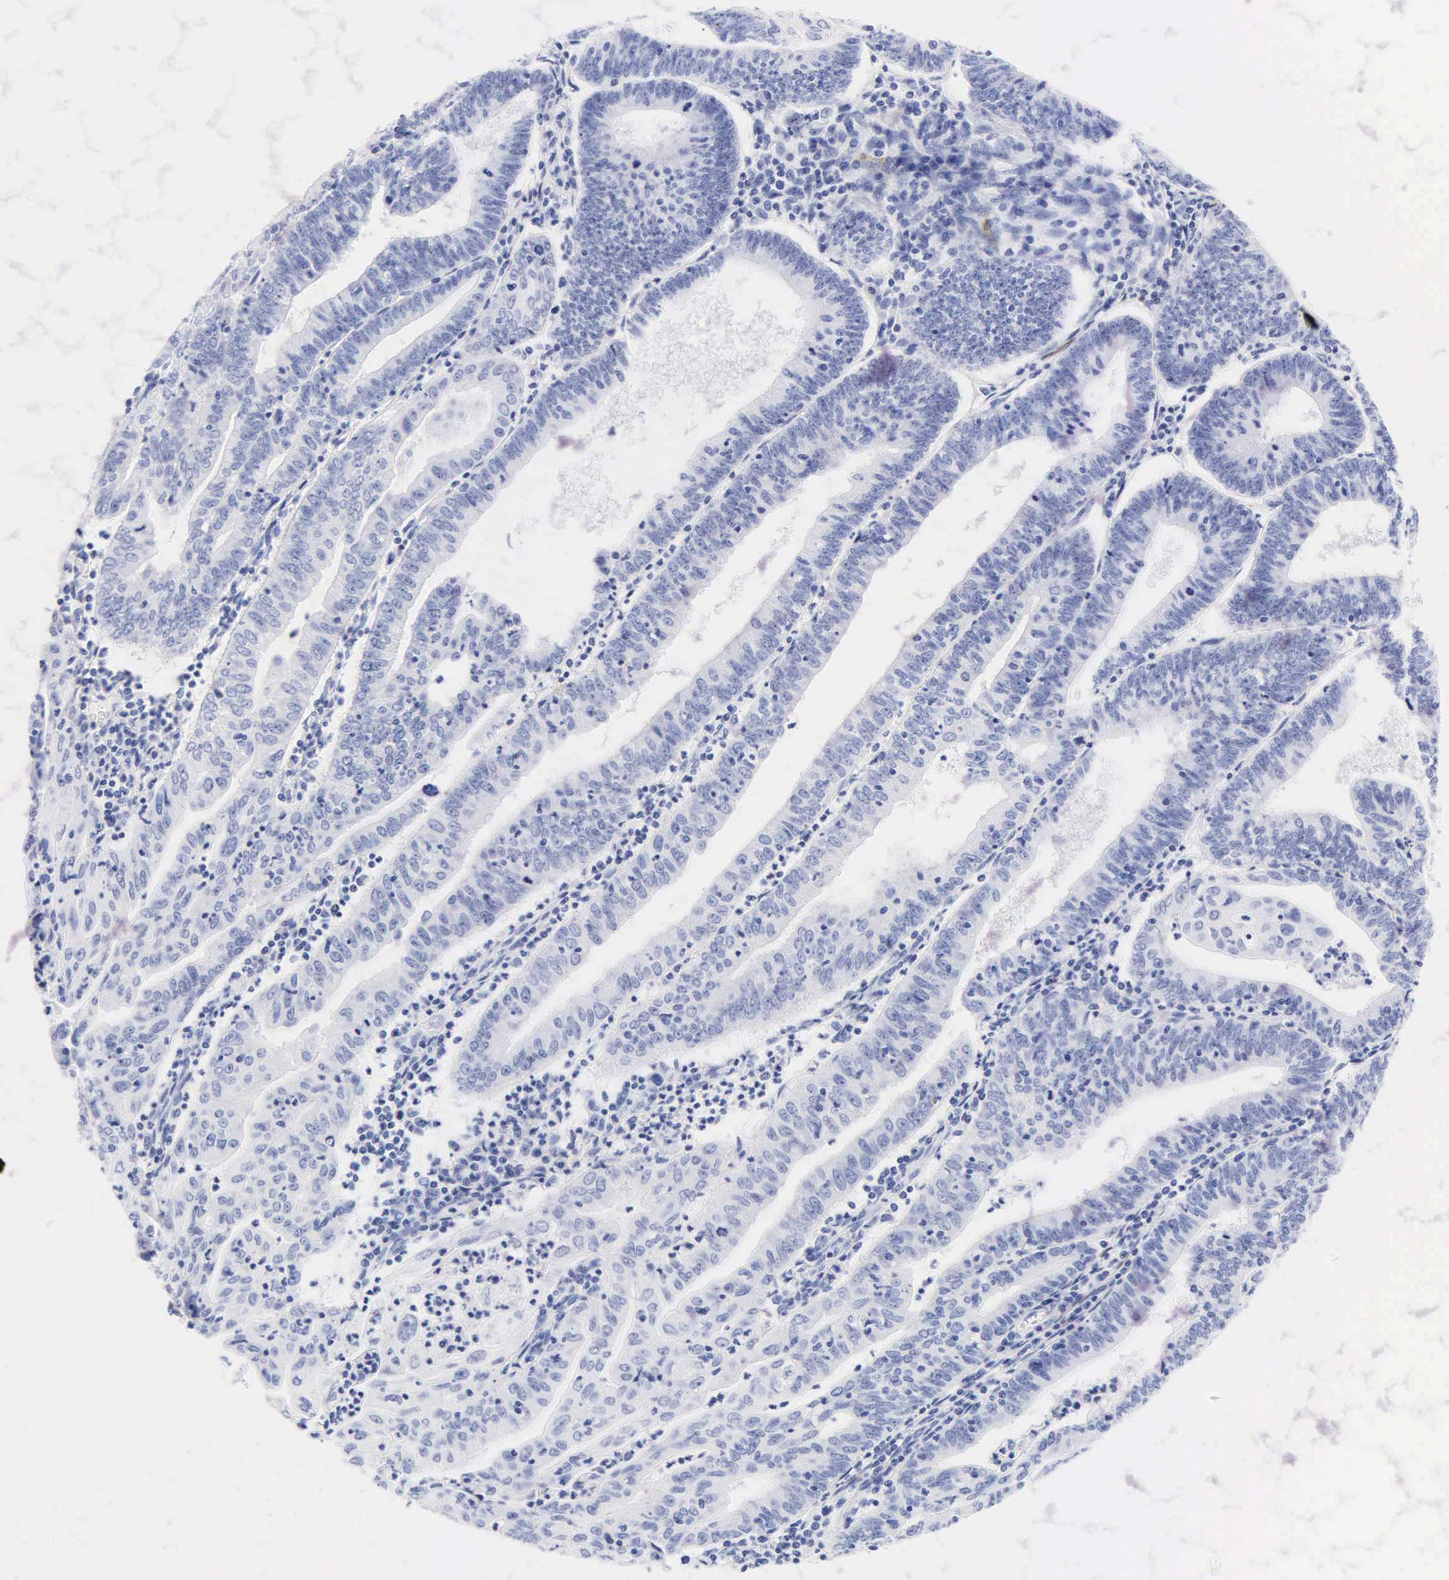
{"staining": {"intensity": "negative", "quantity": "none", "location": "none"}, "tissue": "endometrial cancer", "cell_type": "Tumor cells", "image_type": "cancer", "snomed": [{"axis": "morphology", "description": "Adenocarcinoma, NOS"}, {"axis": "topography", "description": "Endometrium"}], "caption": "The image reveals no staining of tumor cells in adenocarcinoma (endometrial). Nuclei are stained in blue.", "gene": "DES", "patient": {"sex": "female", "age": 60}}